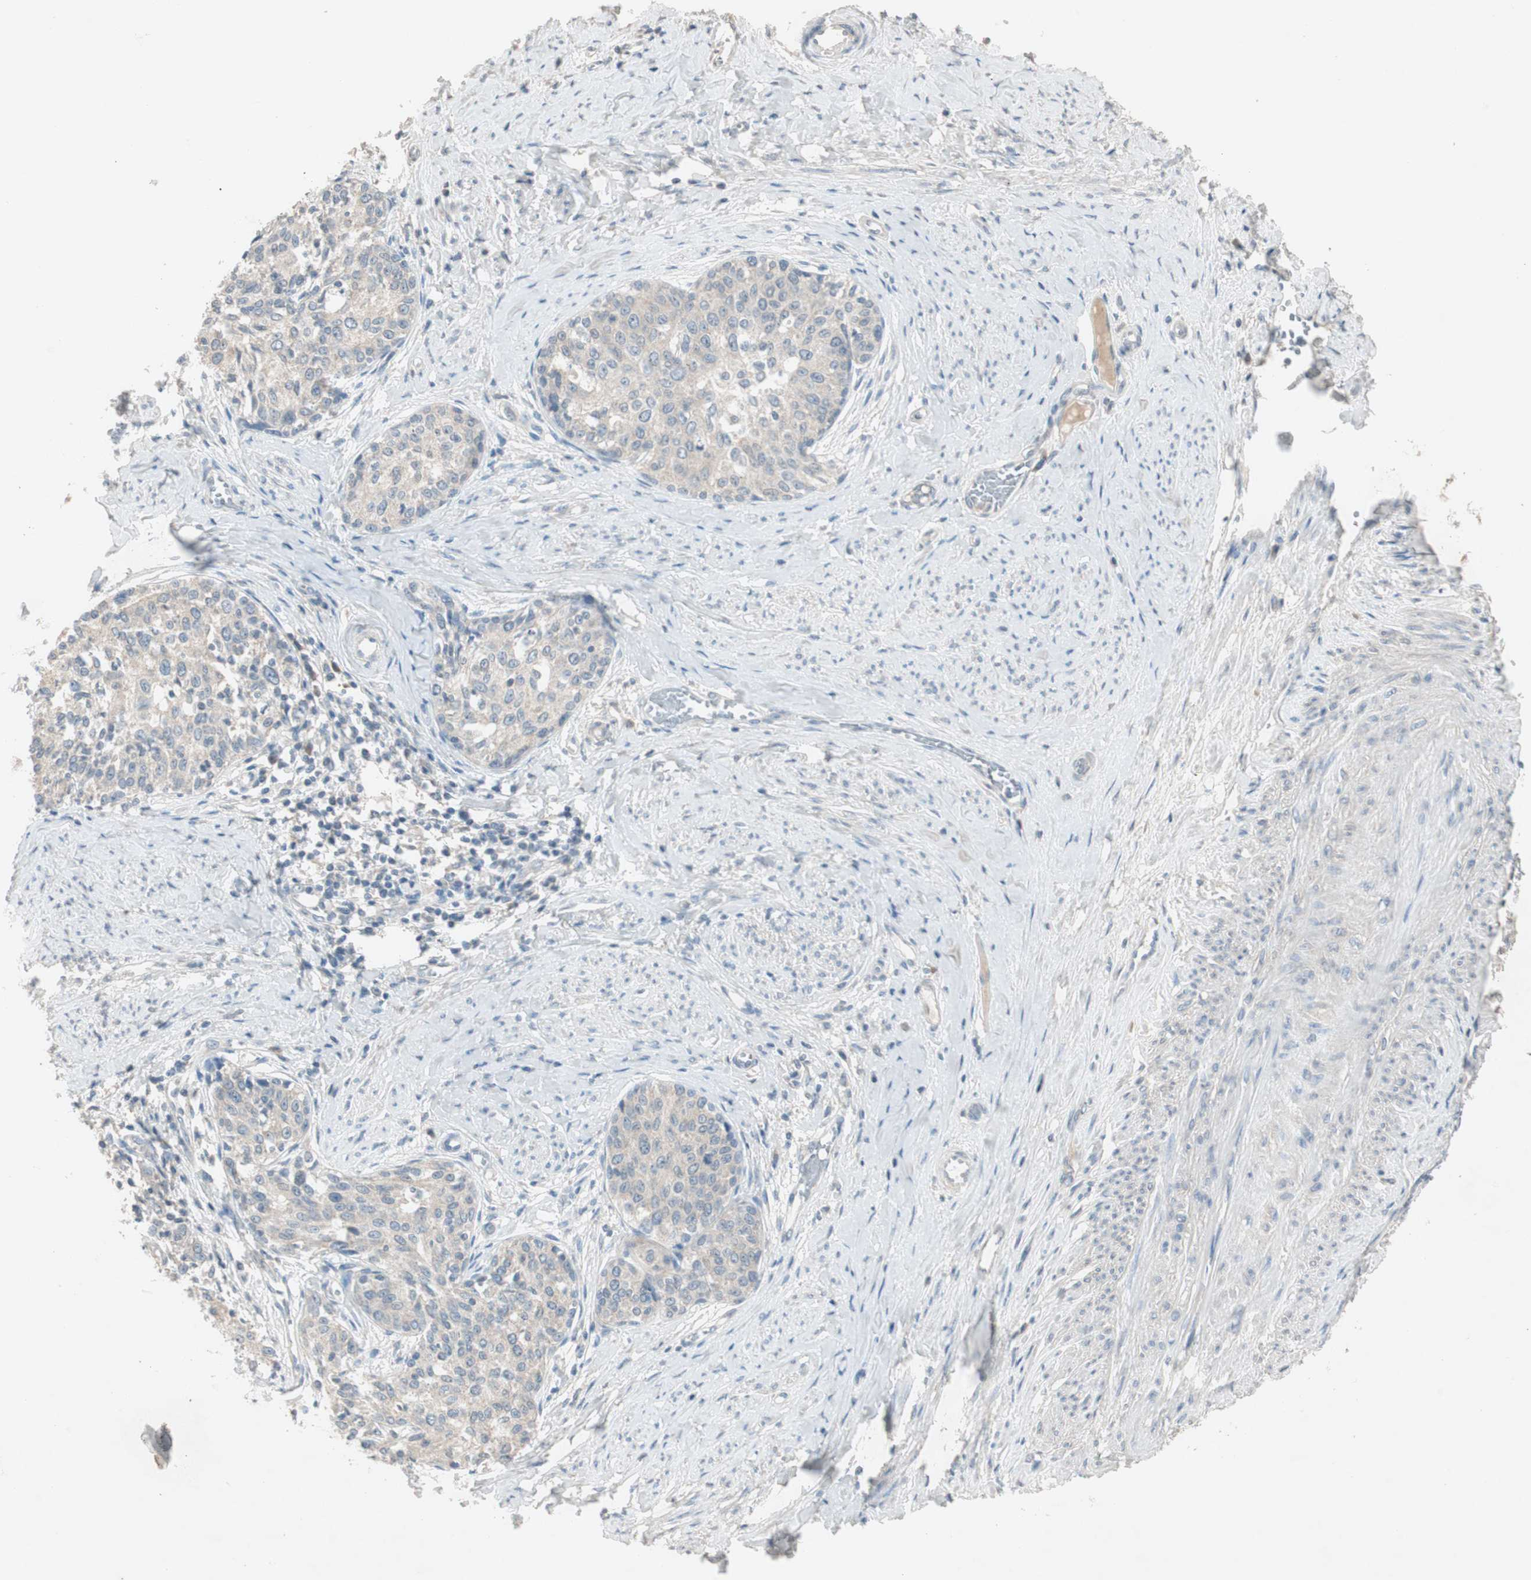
{"staining": {"intensity": "weak", "quantity": "25%-75%", "location": "cytoplasmic/membranous"}, "tissue": "cervical cancer", "cell_type": "Tumor cells", "image_type": "cancer", "snomed": [{"axis": "morphology", "description": "Squamous cell carcinoma, NOS"}, {"axis": "morphology", "description": "Adenocarcinoma, NOS"}, {"axis": "topography", "description": "Cervix"}], "caption": "Cervical adenocarcinoma stained for a protein exhibits weak cytoplasmic/membranous positivity in tumor cells.", "gene": "KHK", "patient": {"sex": "female", "age": 52}}